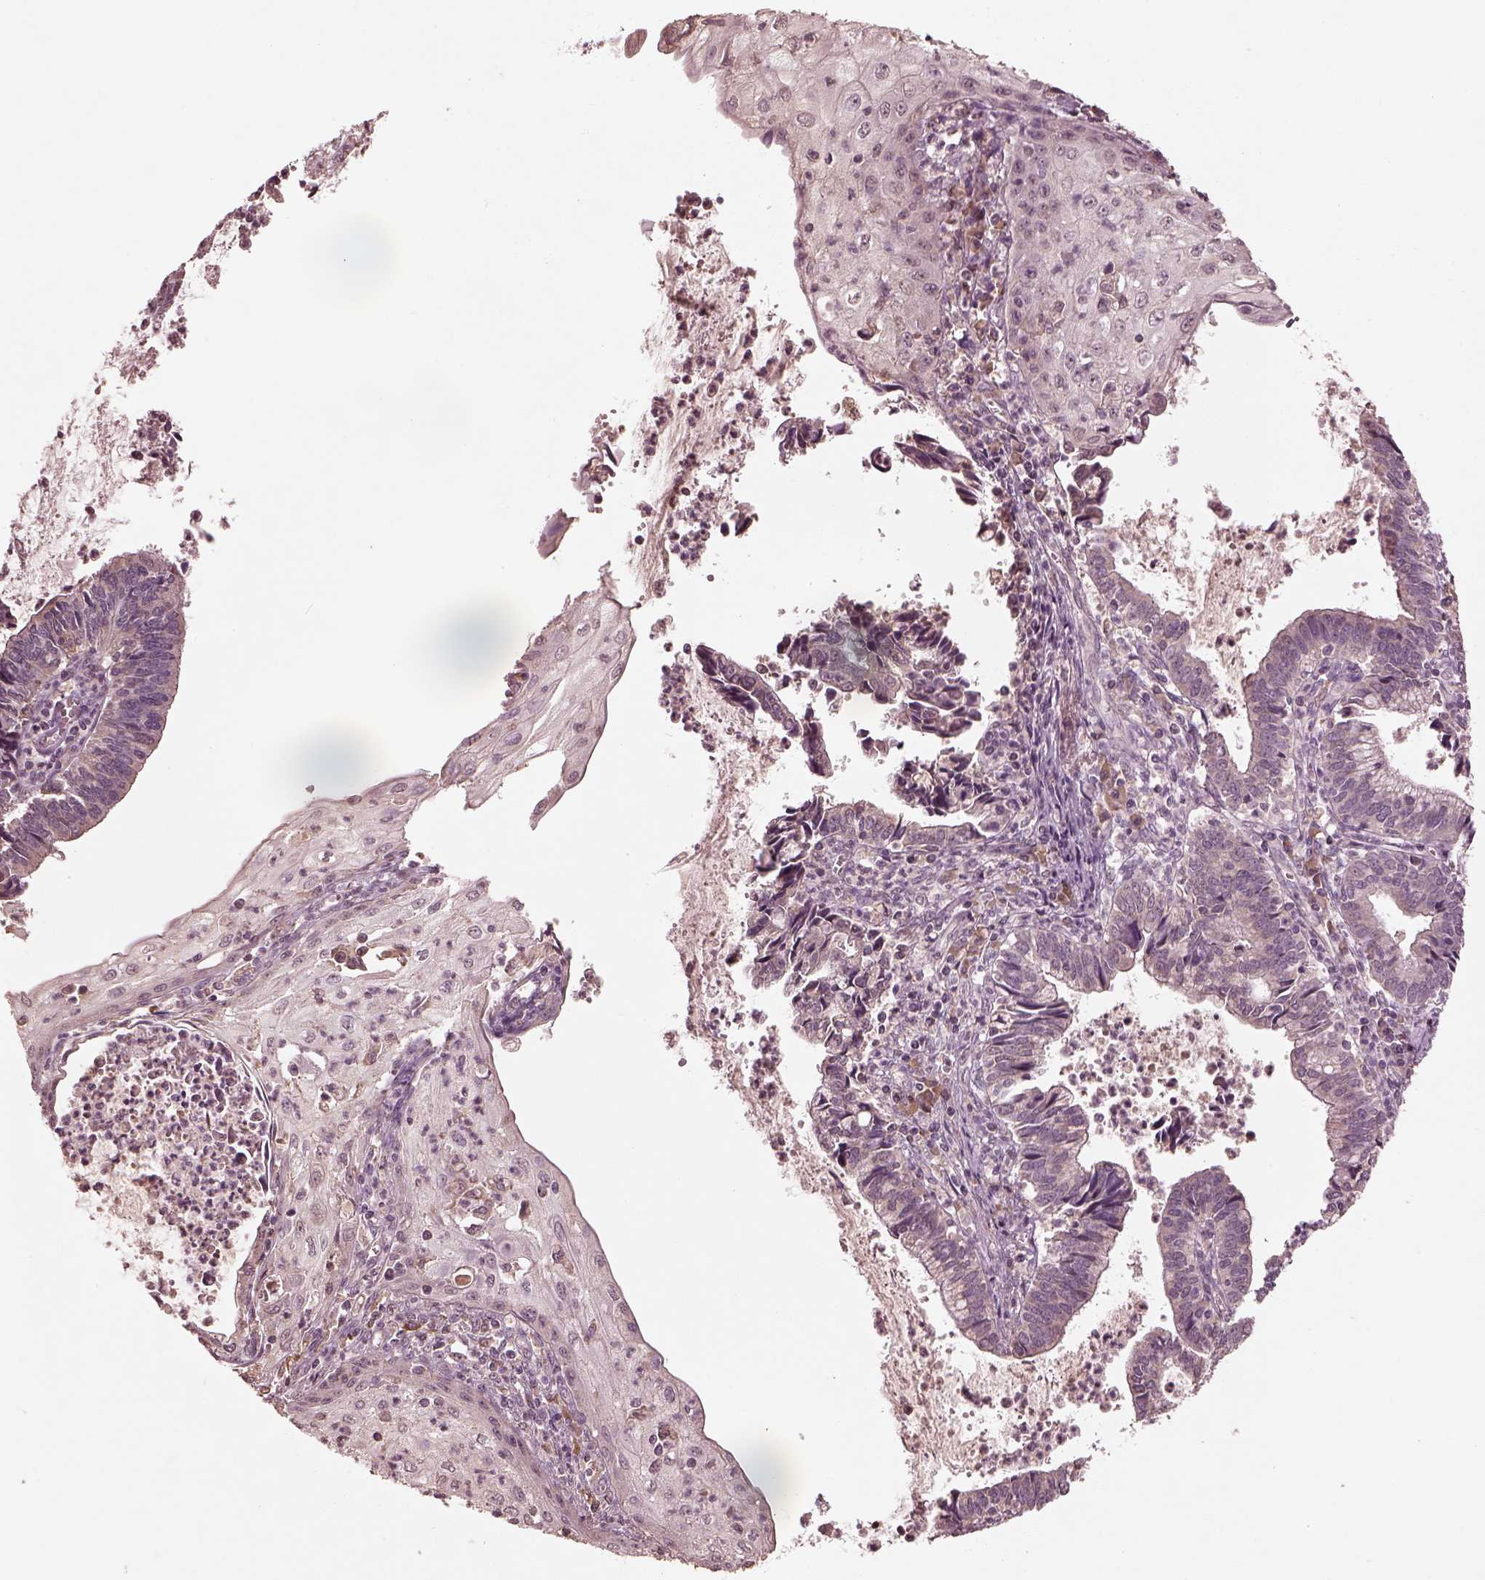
{"staining": {"intensity": "negative", "quantity": "none", "location": "none"}, "tissue": "cervical cancer", "cell_type": "Tumor cells", "image_type": "cancer", "snomed": [{"axis": "morphology", "description": "Adenocarcinoma, NOS"}, {"axis": "topography", "description": "Cervix"}], "caption": "A high-resolution micrograph shows IHC staining of cervical cancer (adenocarcinoma), which displays no significant positivity in tumor cells.", "gene": "CALR3", "patient": {"sex": "female", "age": 42}}